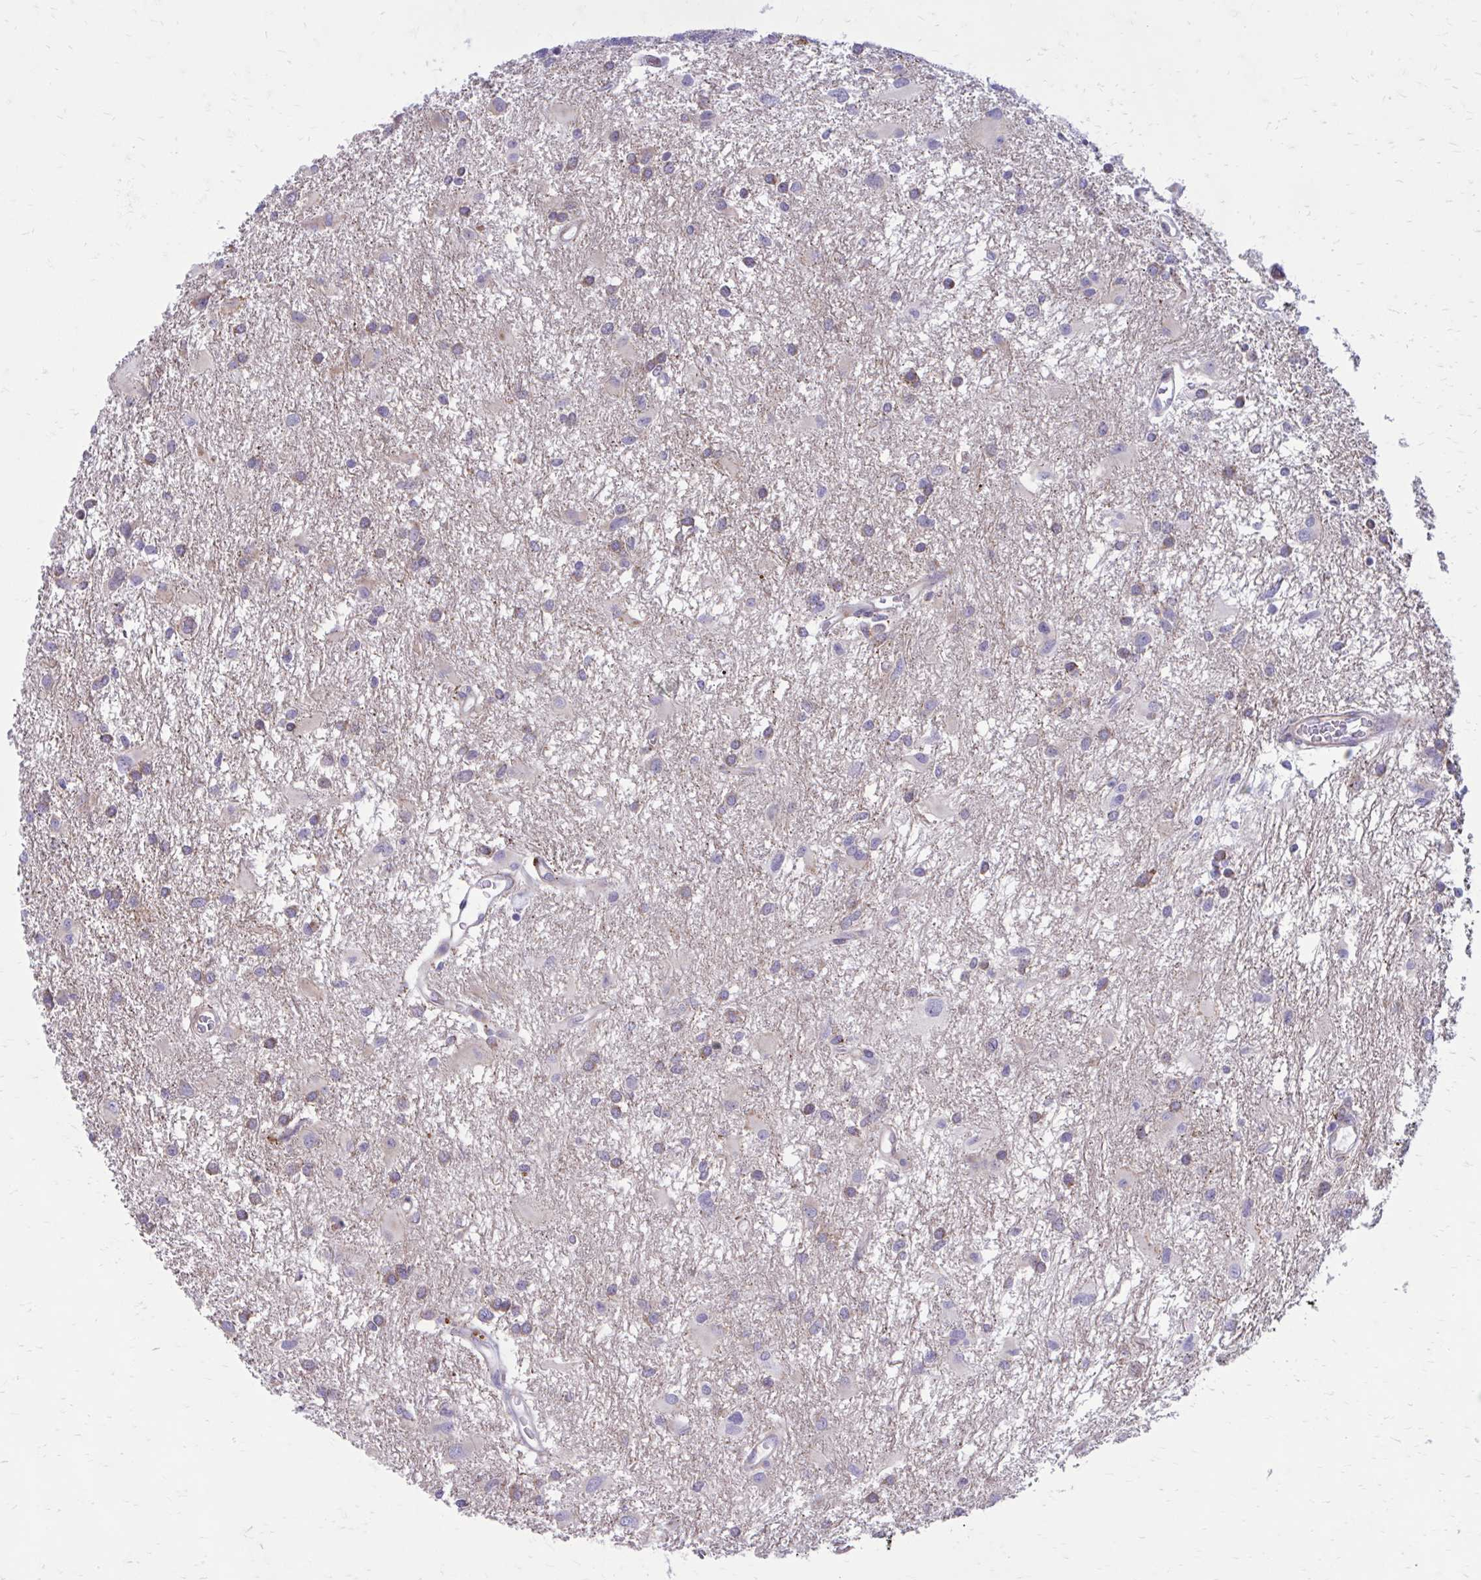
{"staining": {"intensity": "weak", "quantity": "<25%", "location": "cytoplasmic/membranous"}, "tissue": "glioma", "cell_type": "Tumor cells", "image_type": "cancer", "snomed": [{"axis": "morphology", "description": "Glioma, malignant, High grade"}, {"axis": "topography", "description": "Brain"}], "caption": "The image exhibits no staining of tumor cells in high-grade glioma (malignant).", "gene": "GIGYF2", "patient": {"sex": "male", "age": 53}}